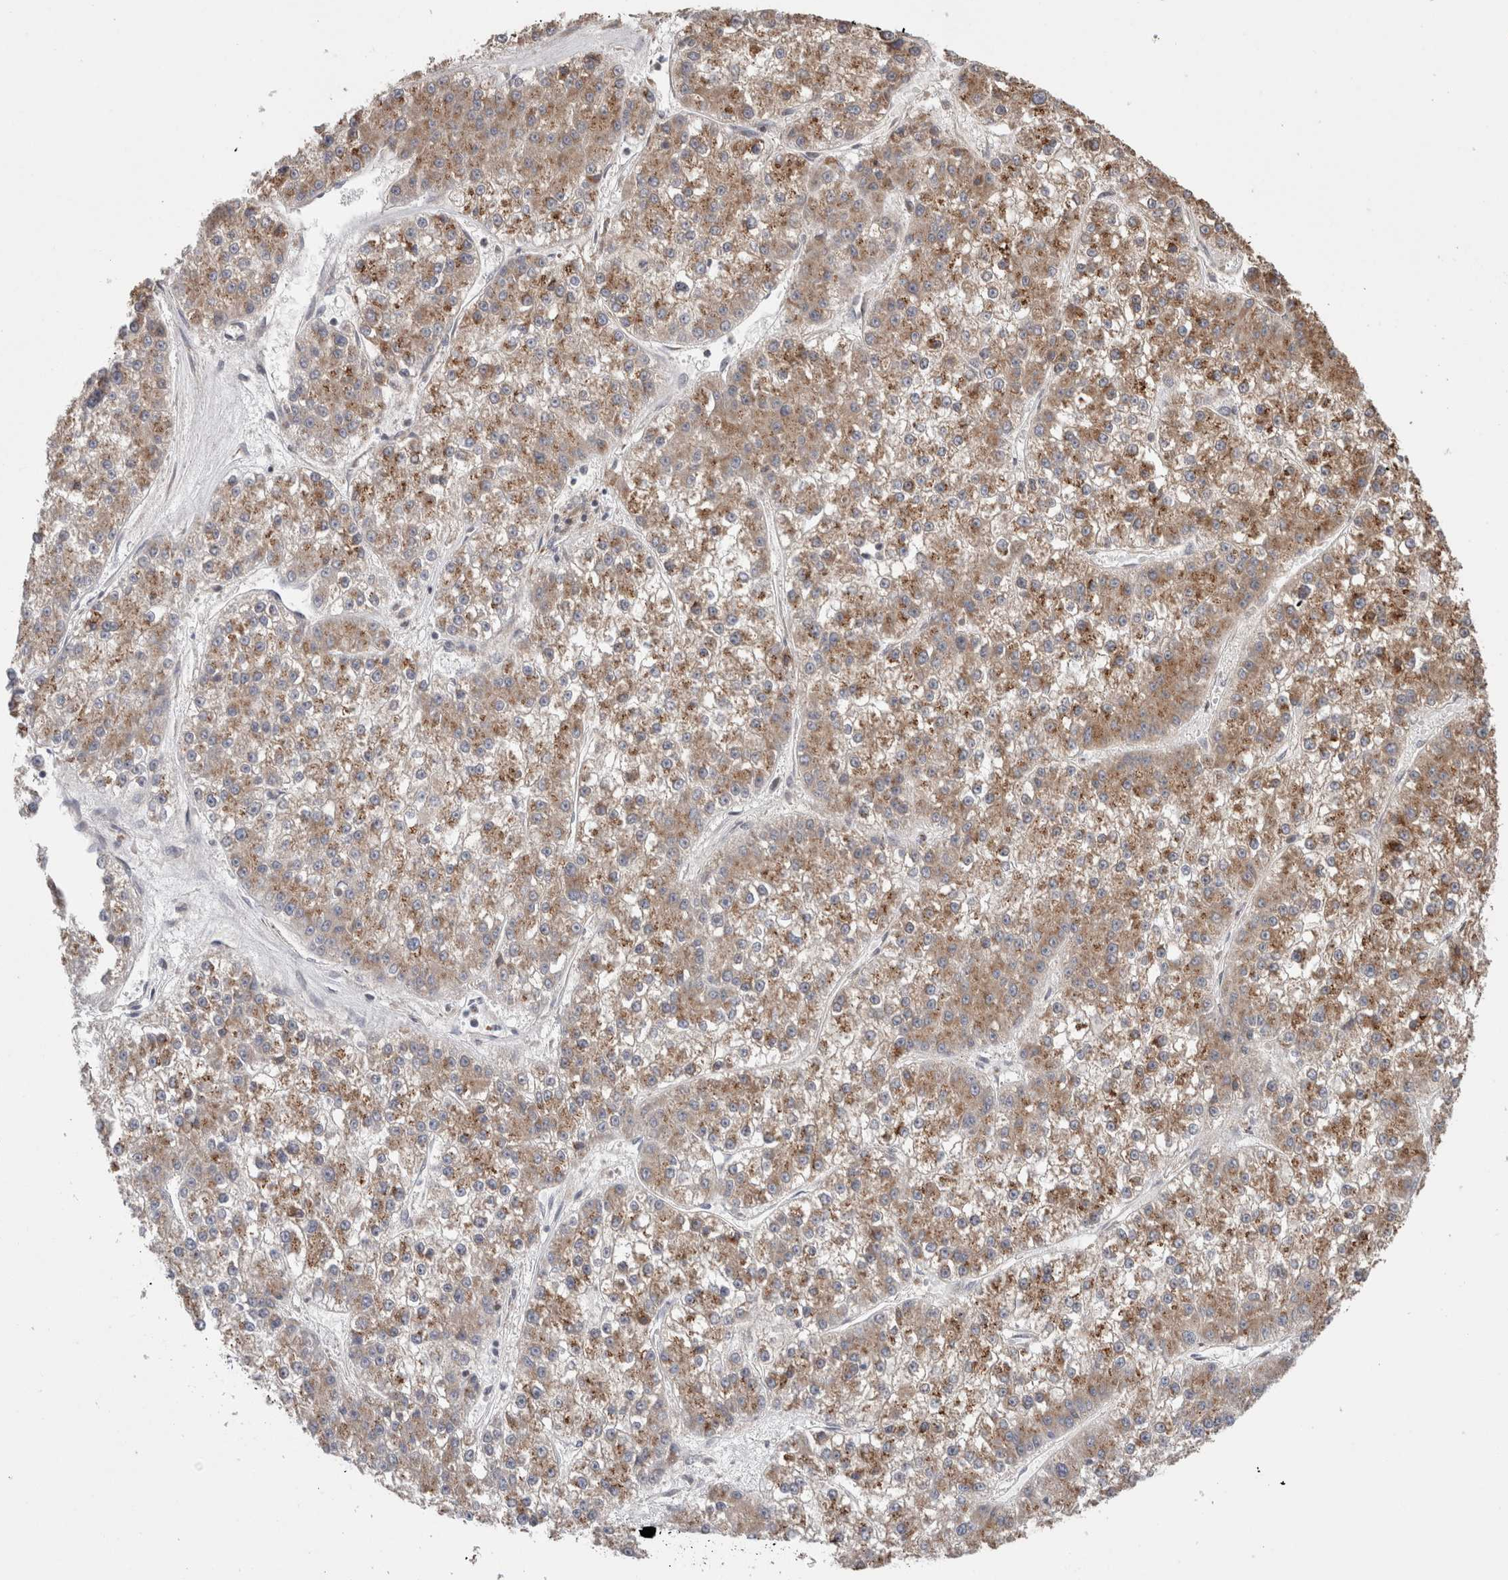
{"staining": {"intensity": "moderate", "quantity": ">75%", "location": "cytoplasmic/membranous"}, "tissue": "liver cancer", "cell_type": "Tumor cells", "image_type": "cancer", "snomed": [{"axis": "morphology", "description": "Carcinoma, Hepatocellular, NOS"}, {"axis": "topography", "description": "Liver"}], "caption": "Hepatocellular carcinoma (liver) stained with immunohistochemistry (IHC) shows moderate cytoplasmic/membranous positivity in approximately >75% of tumor cells.", "gene": "TRIM5", "patient": {"sex": "female", "age": 73}}